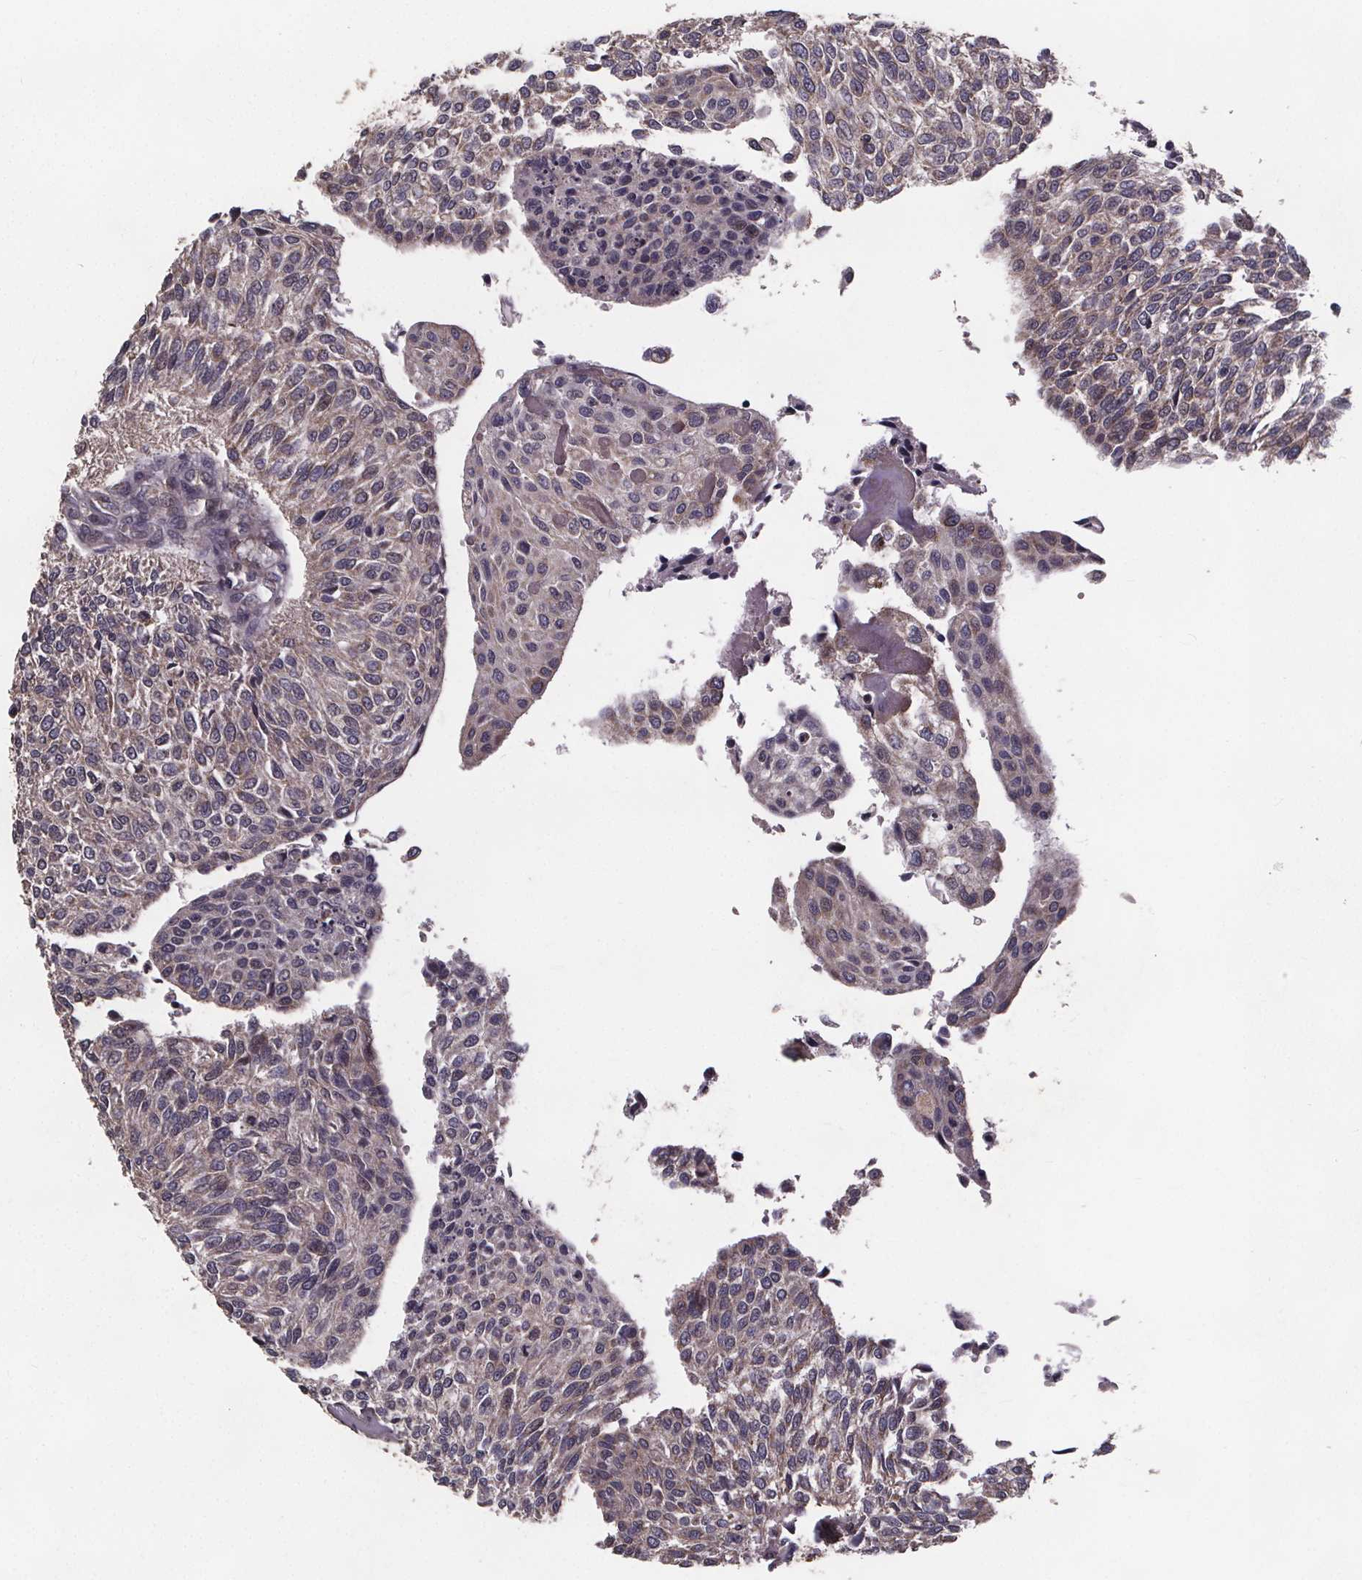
{"staining": {"intensity": "weak", "quantity": "<25%", "location": "cytoplasmic/membranous"}, "tissue": "urothelial cancer", "cell_type": "Tumor cells", "image_type": "cancer", "snomed": [{"axis": "morphology", "description": "Urothelial carcinoma, NOS"}, {"axis": "topography", "description": "Urinary bladder"}], "caption": "An IHC photomicrograph of urothelial cancer is shown. There is no staining in tumor cells of urothelial cancer.", "gene": "YME1L1", "patient": {"sex": "male", "age": 55}}